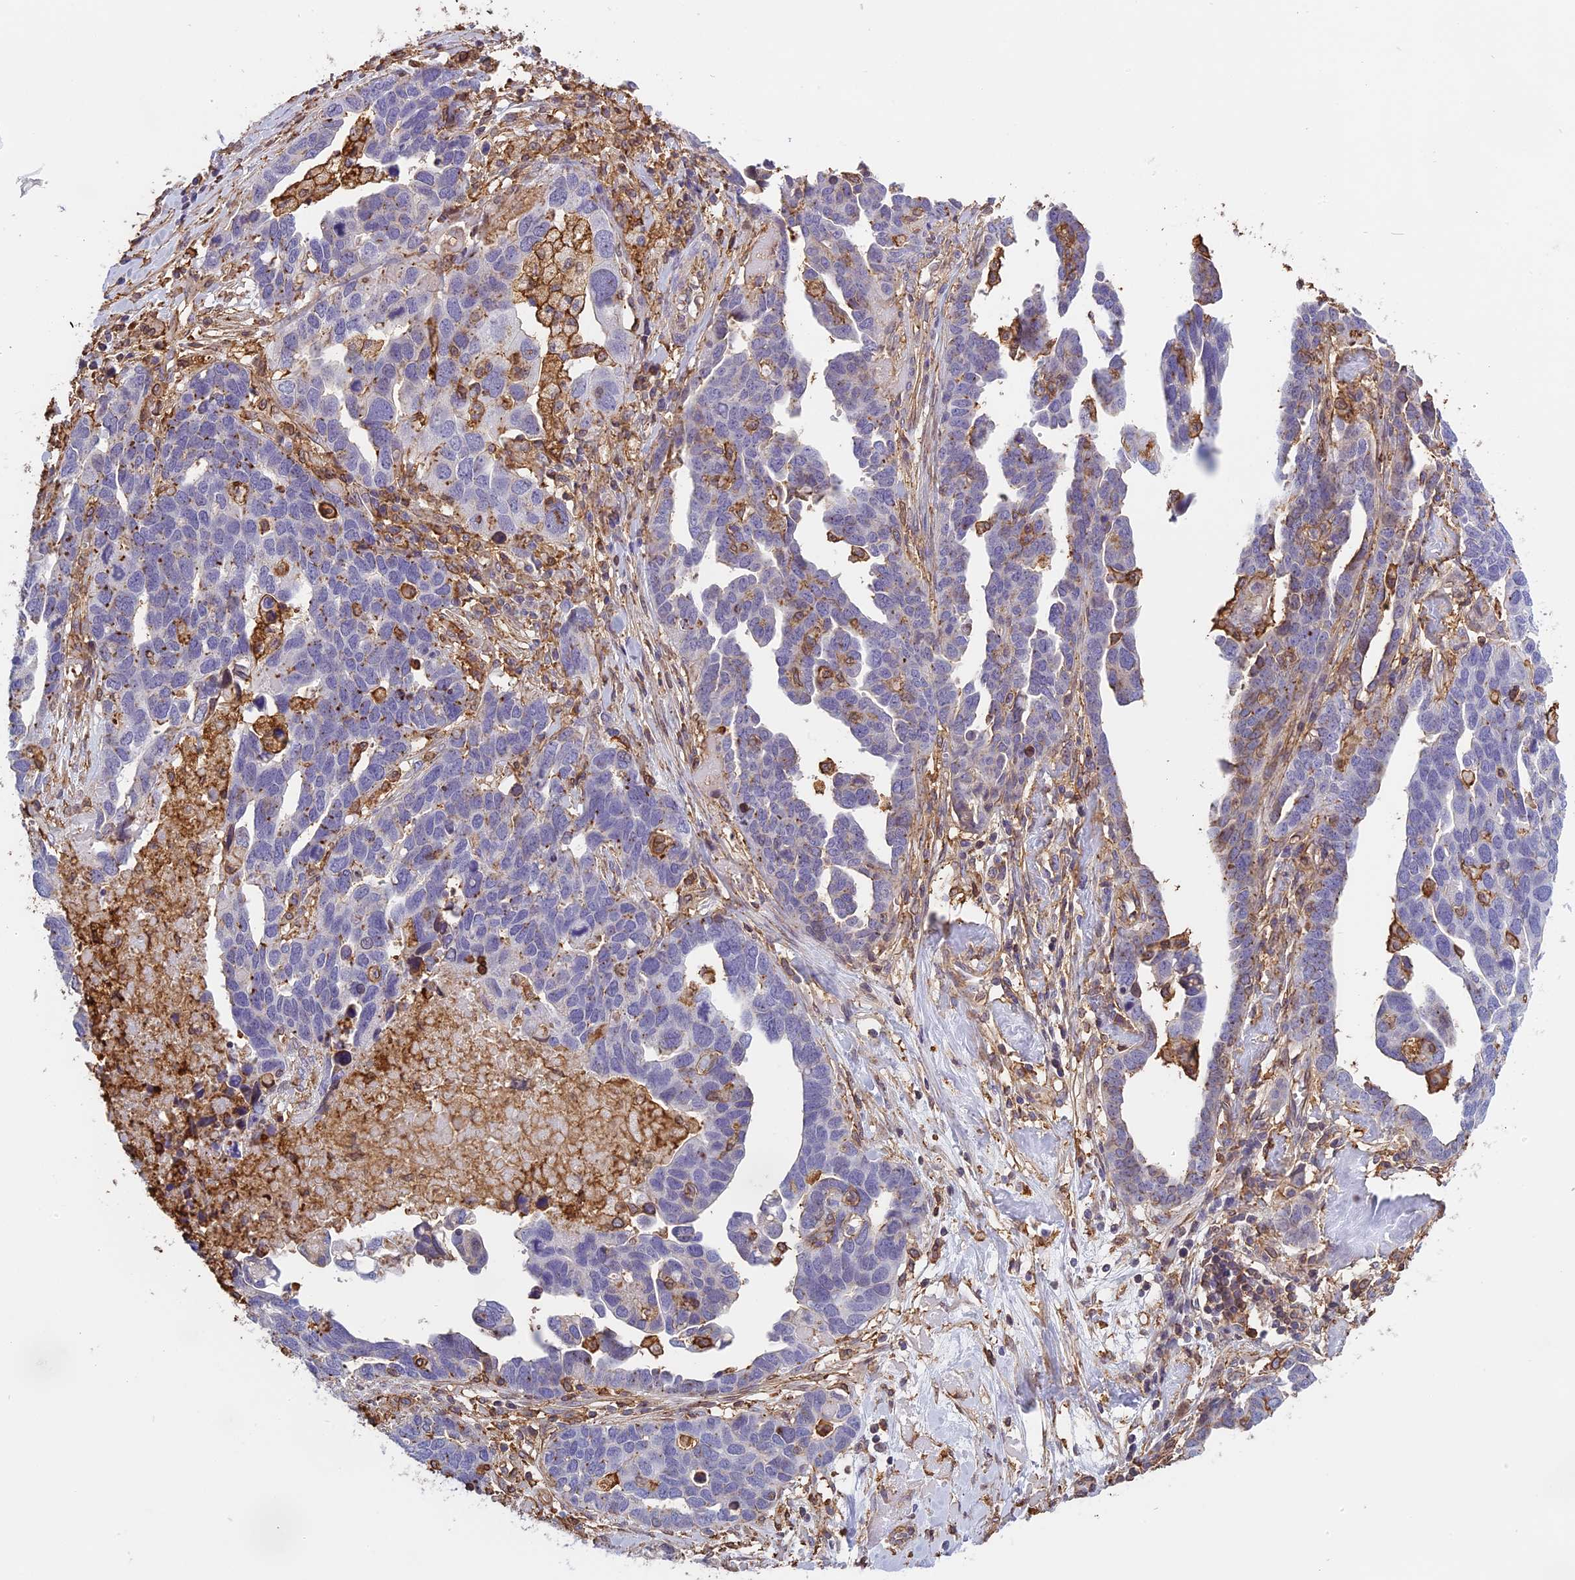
{"staining": {"intensity": "negative", "quantity": "none", "location": "none"}, "tissue": "ovarian cancer", "cell_type": "Tumor cells", "image_type": "cancer", "snomed": [{"axis": "morphology", "description": "Cystadenocarcinoma, serous, NOS"}, {"axis": "topography", "description": "Ovary"}], "caption": "IHC histopathology image of neoplastic tissue: human ovarian cancer stained with DAB (3,3'-diaminobenzidine) shows no significant protein expression in tumor cells.", "gene": "TMEM255B", "patient": {"sex": "female", "age": 54}}